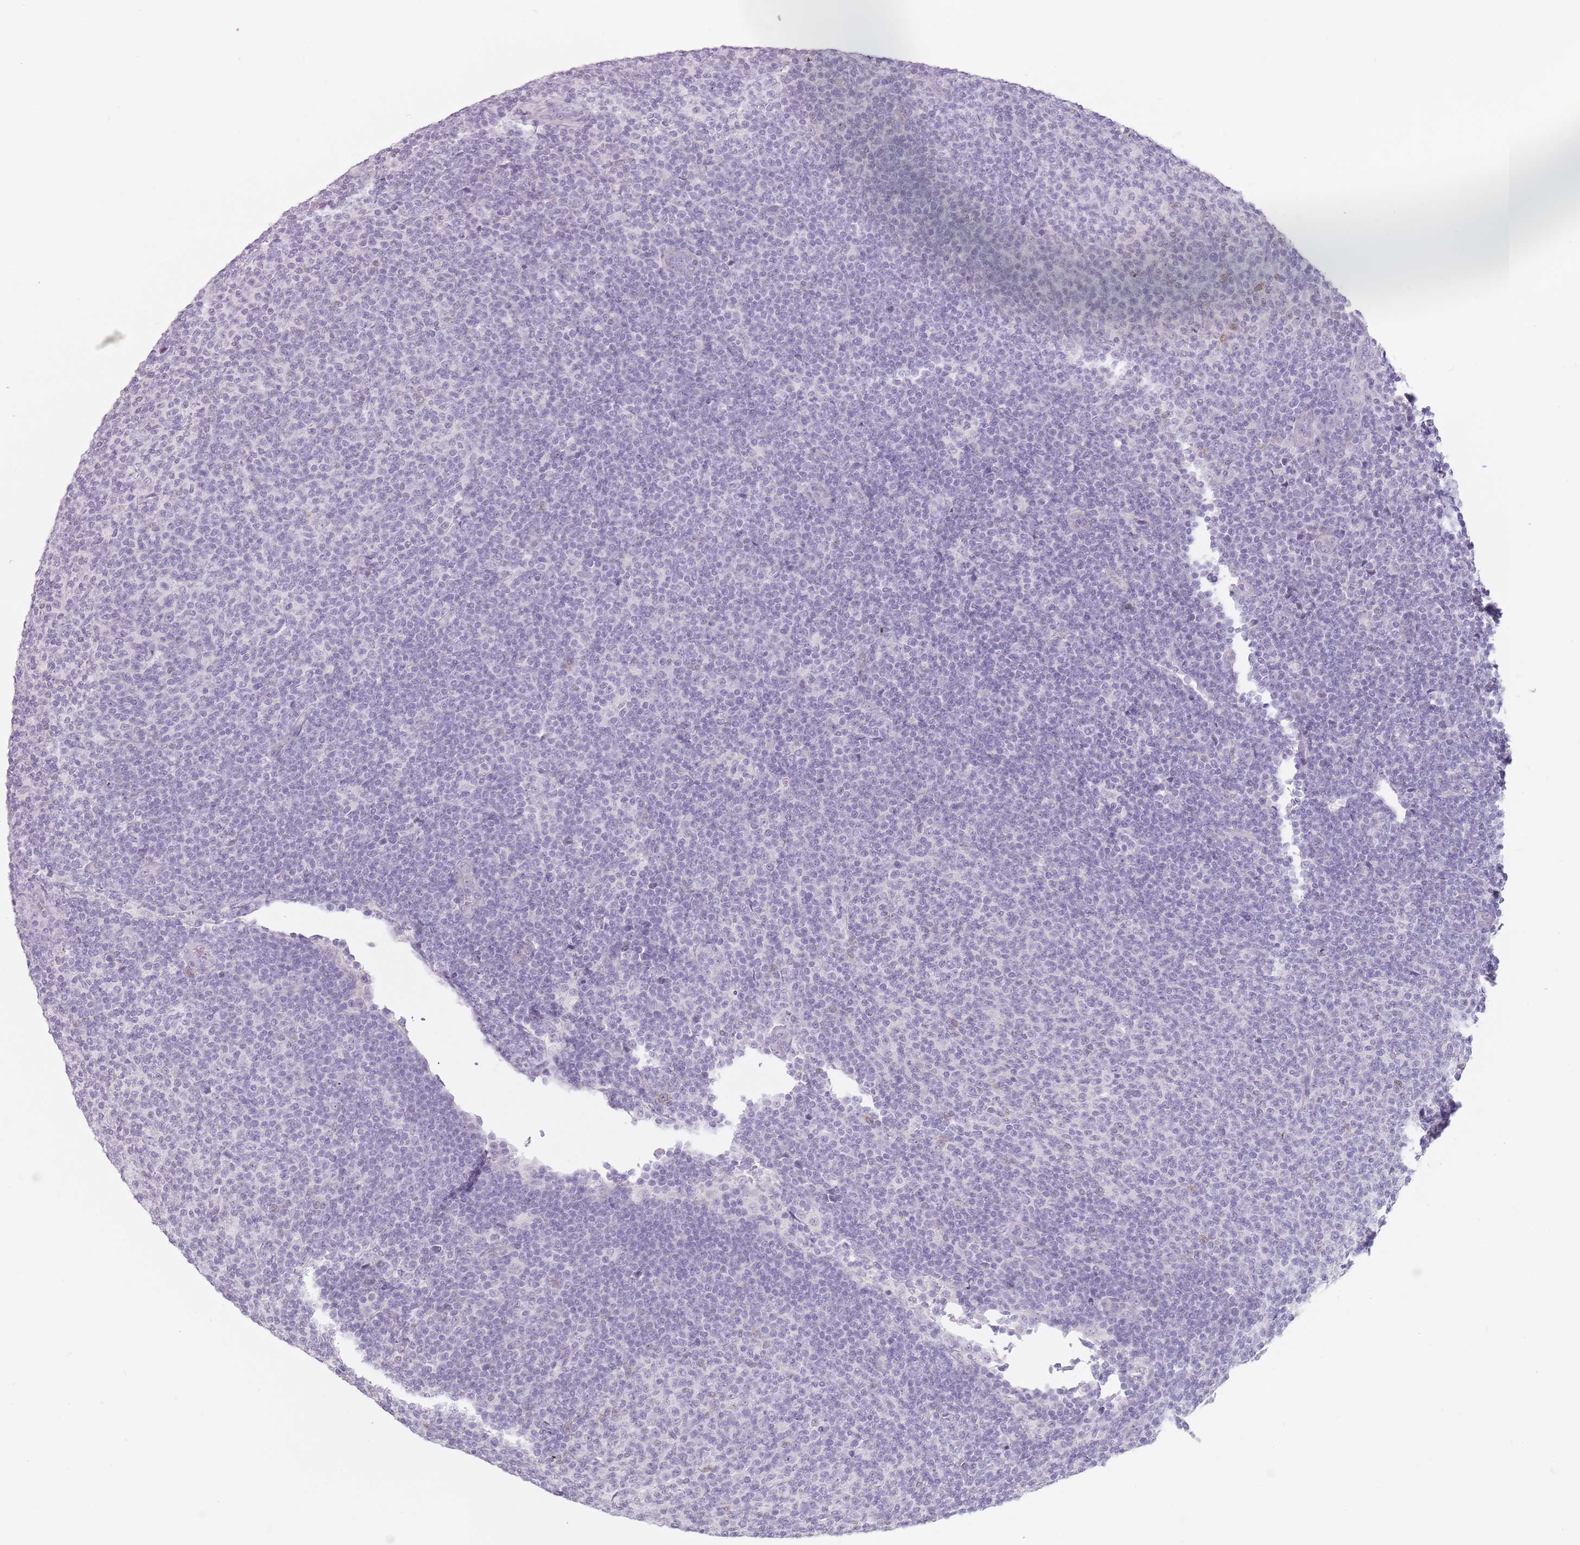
{"staining": {"intensity": "negative", "quantity": "none", "location": "none"}, "tissue": "lymphoma", "cell_type": "Tumor cells", "image_type": "cancer", "snomed": [{"axis": "morphology", "description": "Malignant lymphoma, non-Hodgkin's type, Low grade"}, {"axis": "topography", "description": "Lymph node"}], "caption": "Tumor cells show no significant positivity in malignant lymphoma, non-Hodgkin's type (low-grade). The staining is performed using DAB brown chromogen with nuclei counter-stained in using hematoxylin.", "gene": "CEP19", "patient": {"sex": "male", "age": 66}}